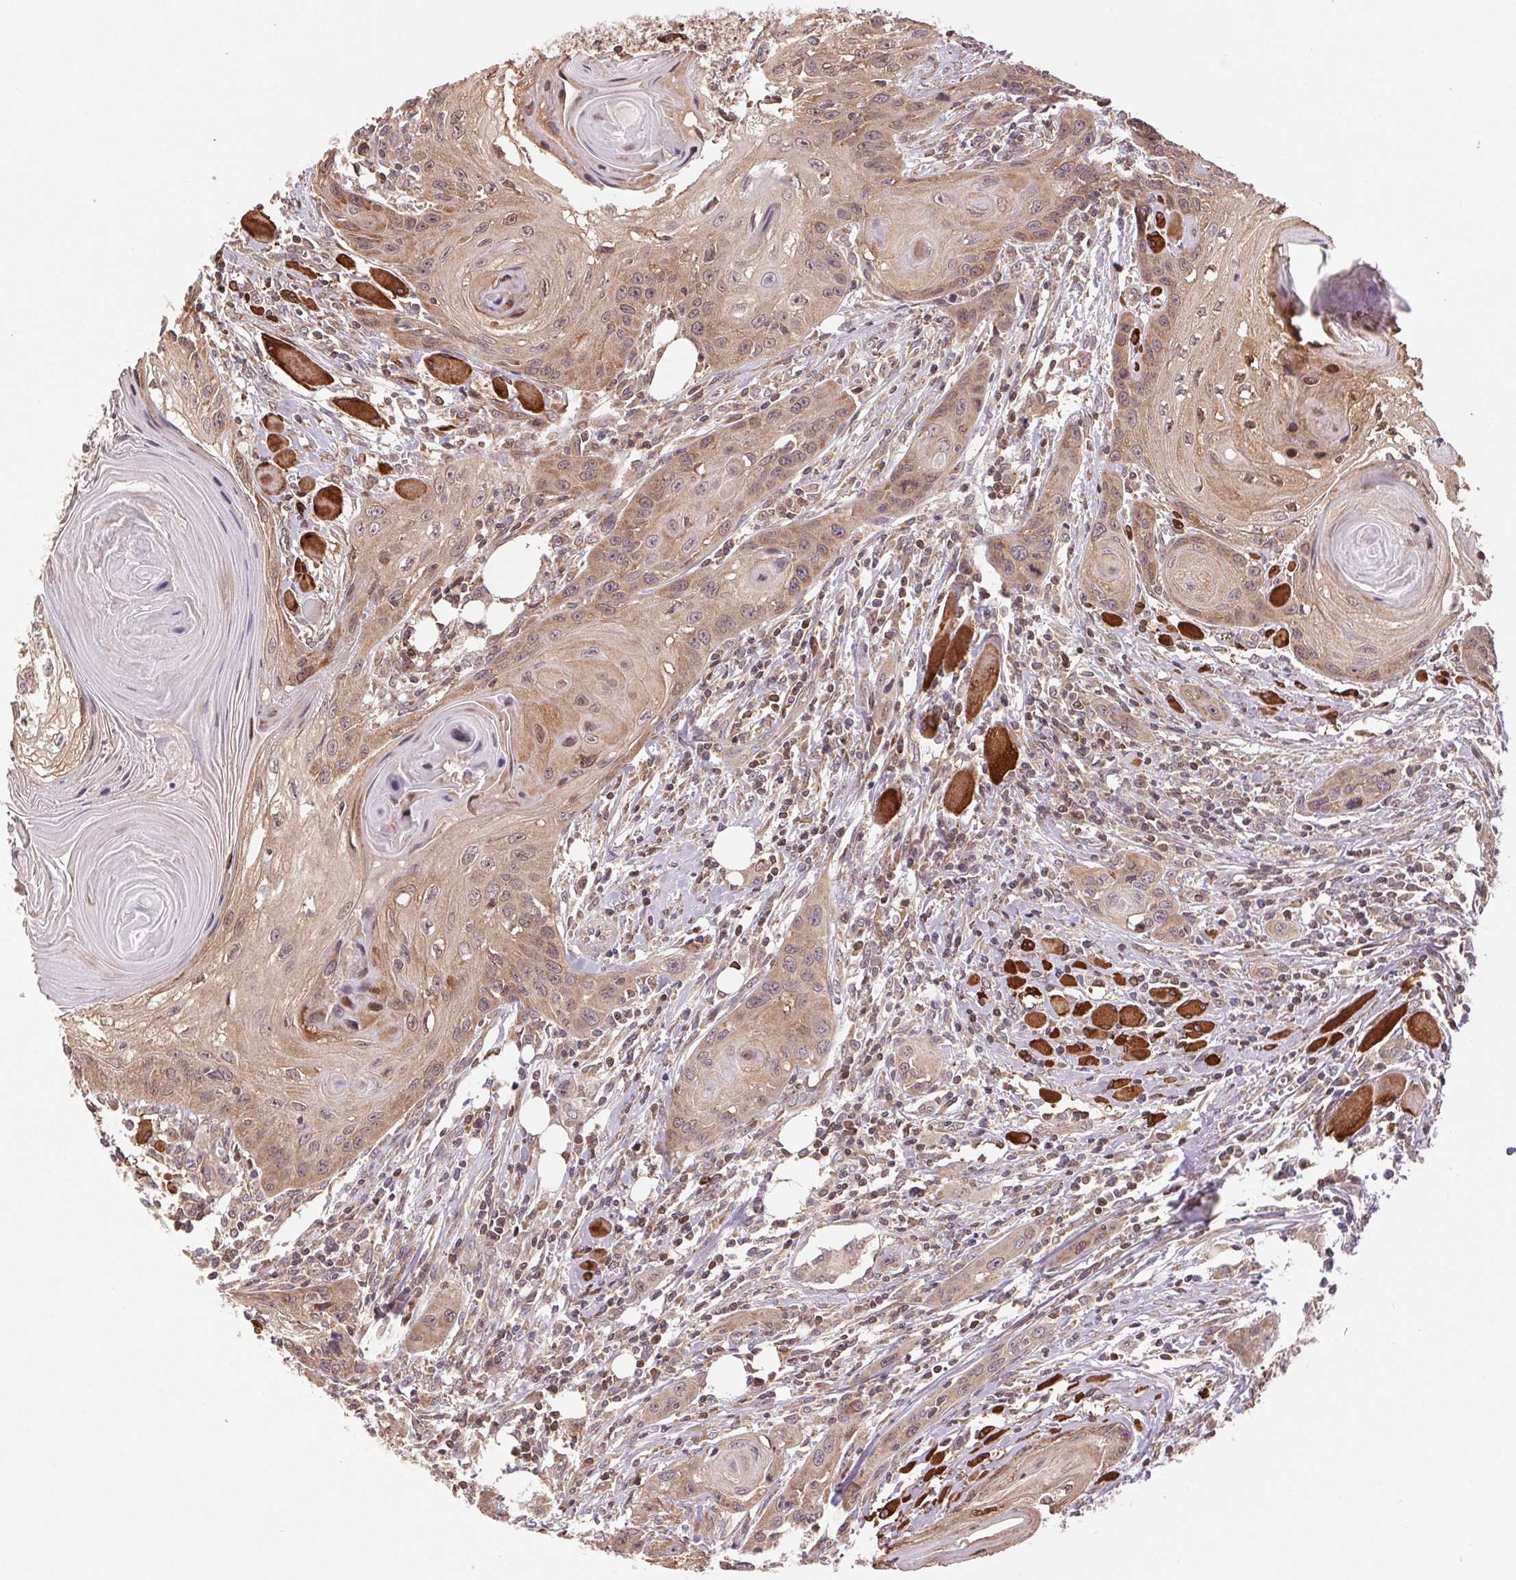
{"staining": {"intensity": "moderate", "quantity": "25%-75%", "location": "cytoplasmic/membranous,nuclear"}, "tissue": "head and neck cancer", "cell_type": "Tumor cells", "image_type": "cancer", "snomed": [{"axis": "morphology", "description": "Squamous cell carcinoma, NOS"}, {"axis": "topography", "description": "Oral tissue"}, {"axis": "topography", "description": "Head-Neck"}], "caption": "The micrograph exhibits immunohistochemical staining of head and neck cancer (squamous cell carcinoma). There is moderate cytoplasmic/membranous and nuclear expression is seen in about 25%-75% of tumor cells. (DAB IHC, brown staining for protein, blue staining for nuclei).", "gene": "BTF3L4", "patient": {"sex": "male", "age": 58}}